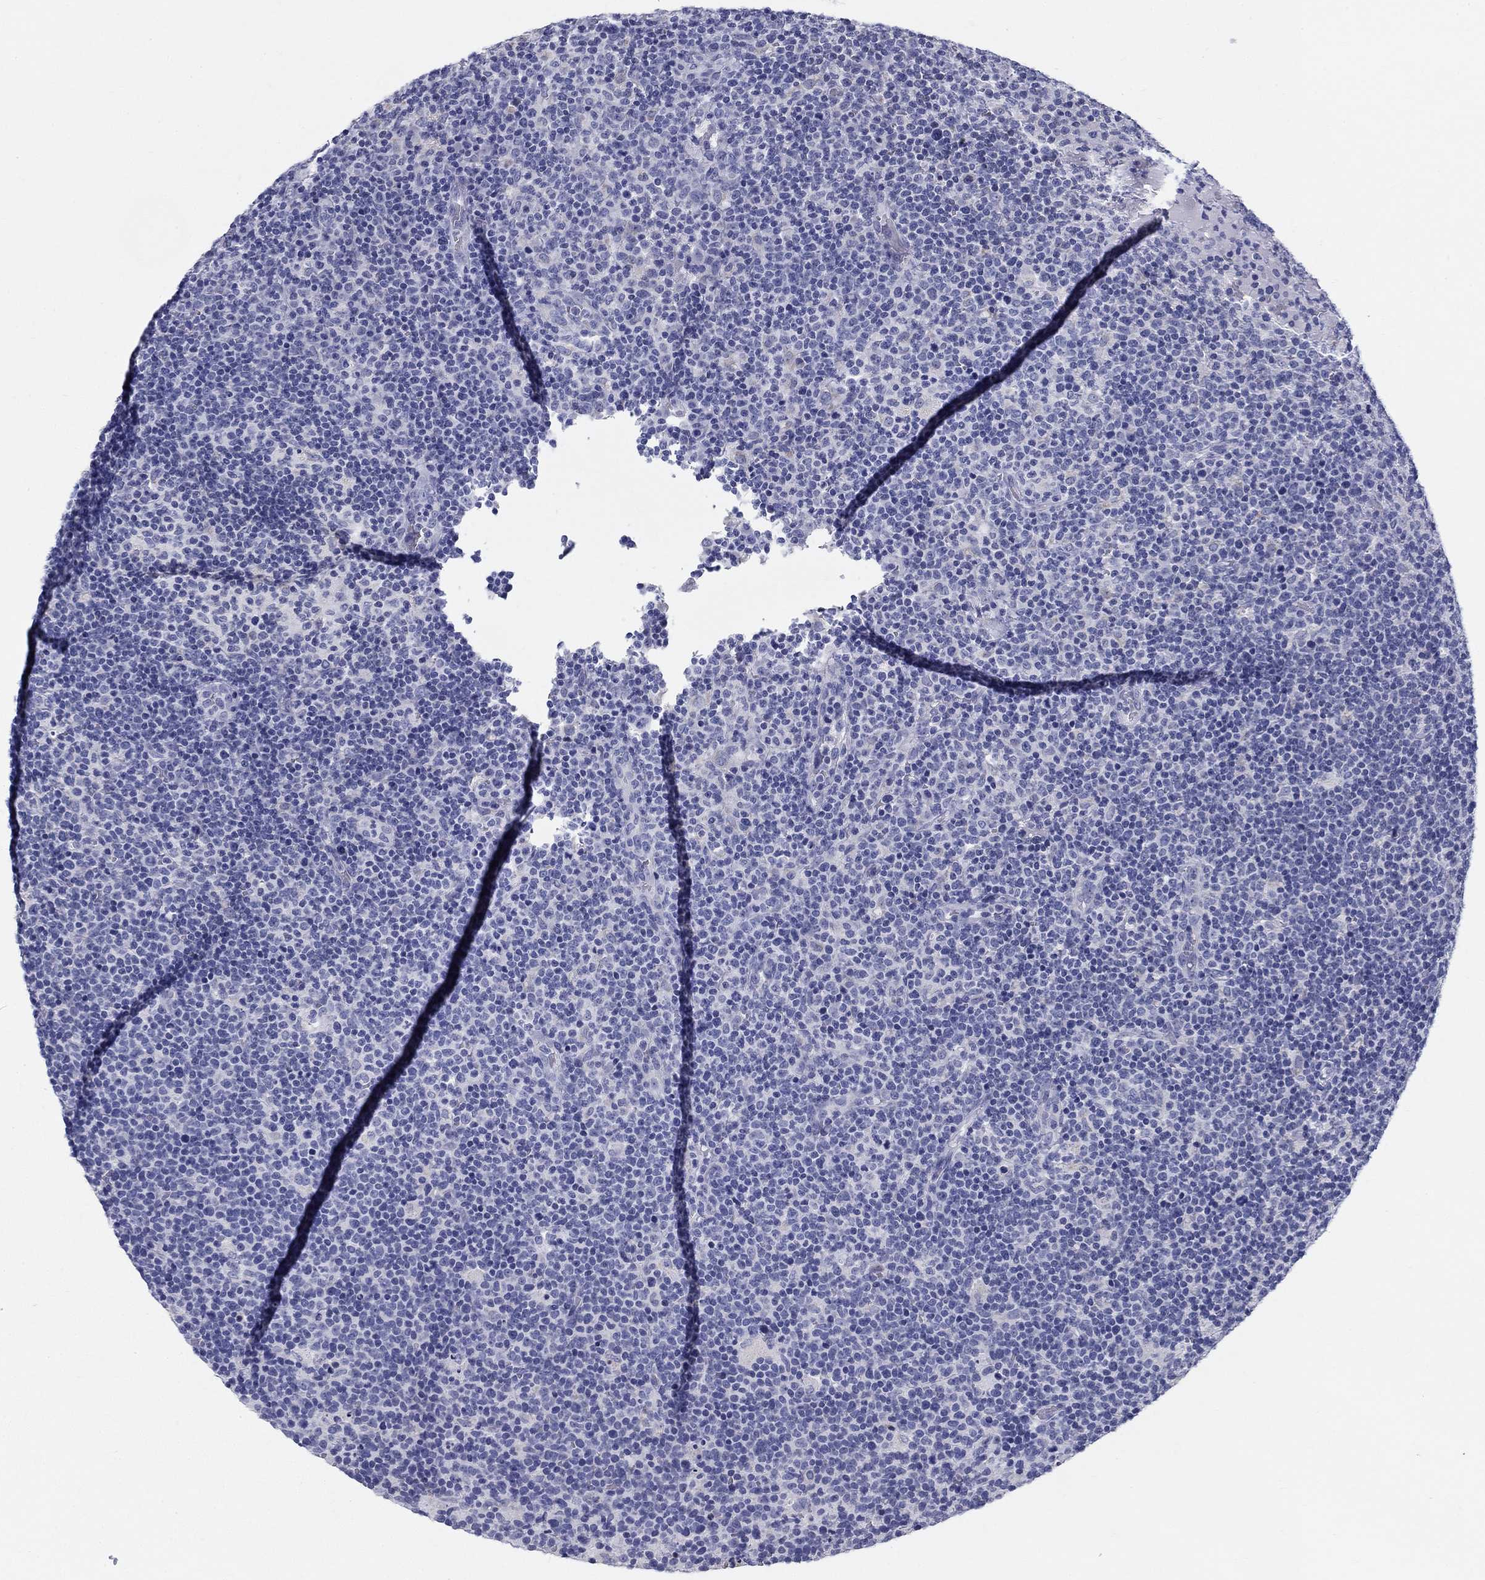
{"staining": {"intensity": "negative", "quantity": "none", "location": "none"}, "tissue": "lymphoma", "cell_type": "Tumor cells", "image_type": "cancer", "snomed": [{"axis": "morphology", "description": "Malignant lymphoma, non-Hodgkin's type, High grade"}, {"axis": "topography", "description": "Lymph node"}], "caption": "Immunohistochemistry of high-grade malignant lymphoma, non-Hodgkin's type shows no expression in tumor cells. The staining is performed using DAB (3,3'-diaminobenzidine) brown chromogen with nuclei counter-stained in using hematoxylin.", "gene": "UPB1", "patient": {"sex": "male", "age": 61}}